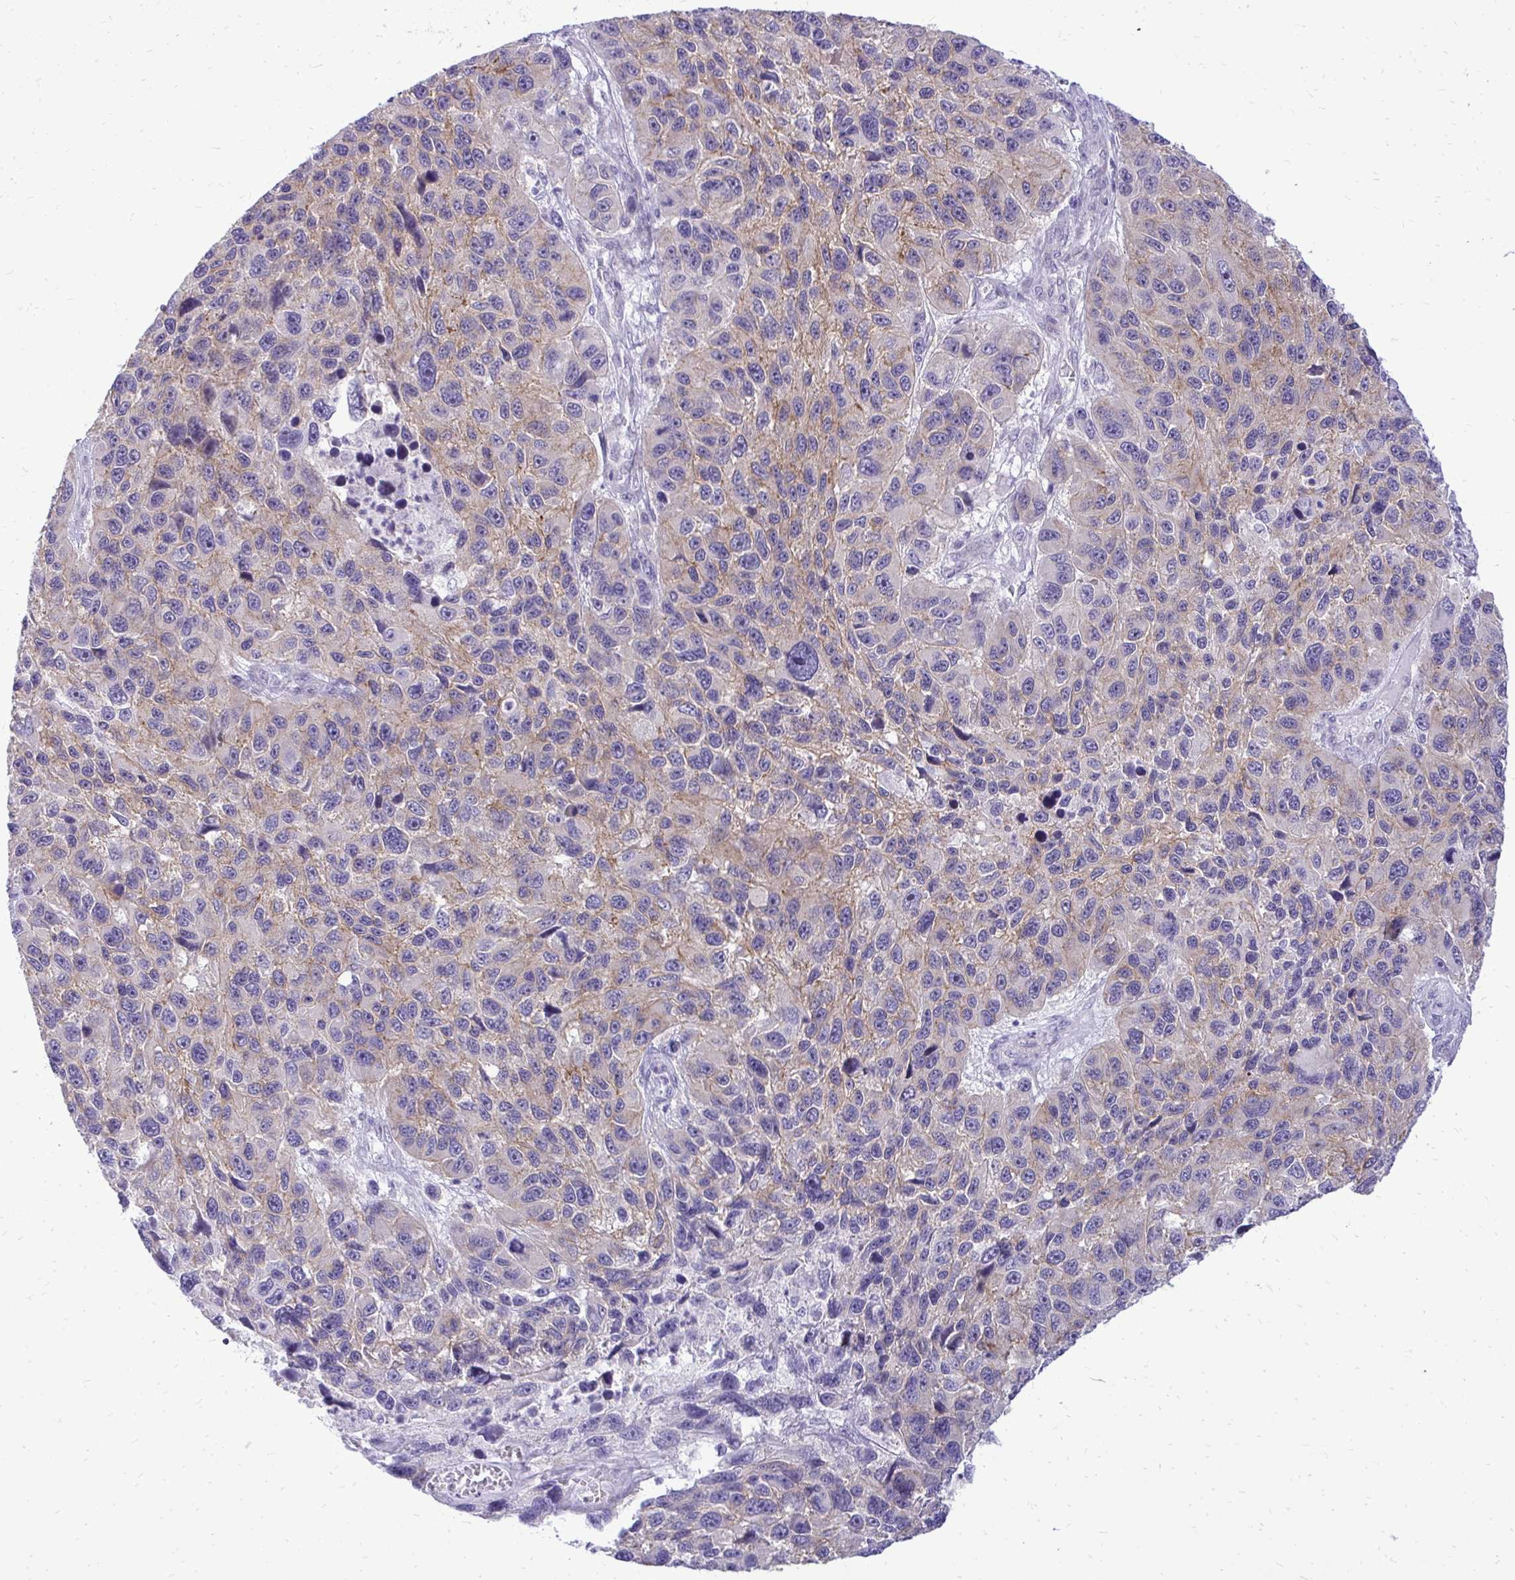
{"staining": {"intensity": "weak", "quantity": "<25%", "location": "cytoplasmic/membranous"}, "tissue": "melanoma", "cell_type": "Tumor cells", "image_type": "cancer", "snomed": [{"axis": "morphology", "description": "Malignant melanoma, NOS"}, {"axis": "topography", "description": "Skin"}], "caption": "Melanoma was stained to show a protein in brown. There is no significant positivity in tumor cells.", "gene": "SPTBN2", "patient": {"sex": "male", "age": 53}}